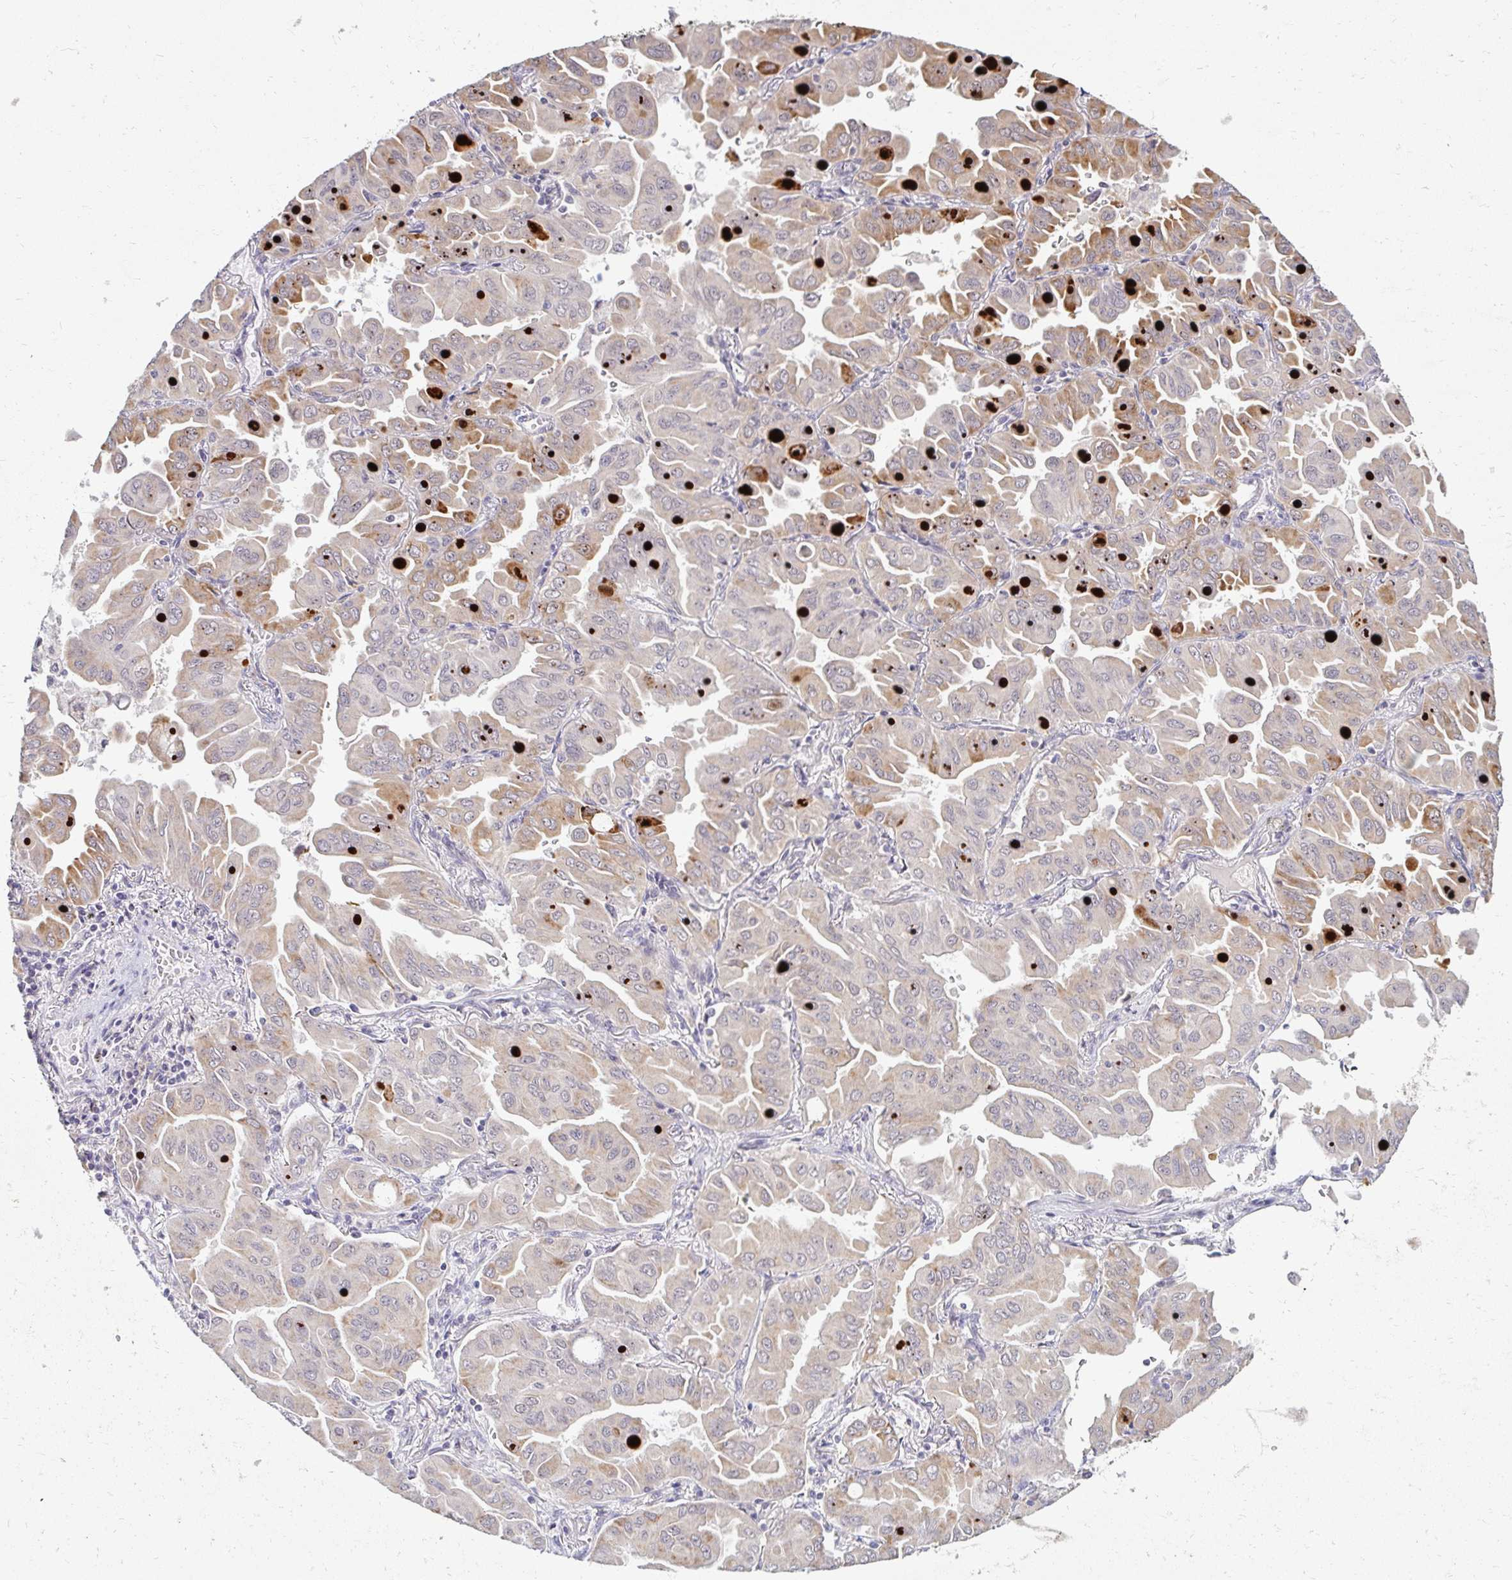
{"staining": {"intensity": "moderate", "quantity": "25%-75%", "location": "cytoplasmic/membranous"}, "tissue": "lung cancer", "cell_type": "Tumor cells", "image_type": "cancer", "snomed": [{"axis": "morphology", "description": "Adenocarcinoma, NOS"}, {"axis": "topography", "description": "Lung"}], "caption": "Tumor cells reveal medium levels of moderate cytoplasmic/membranous expression in about 25%-75% of cells in human lung cancer.", "gene": "DDN", "patient": {"sex": "male", "age": 64}}